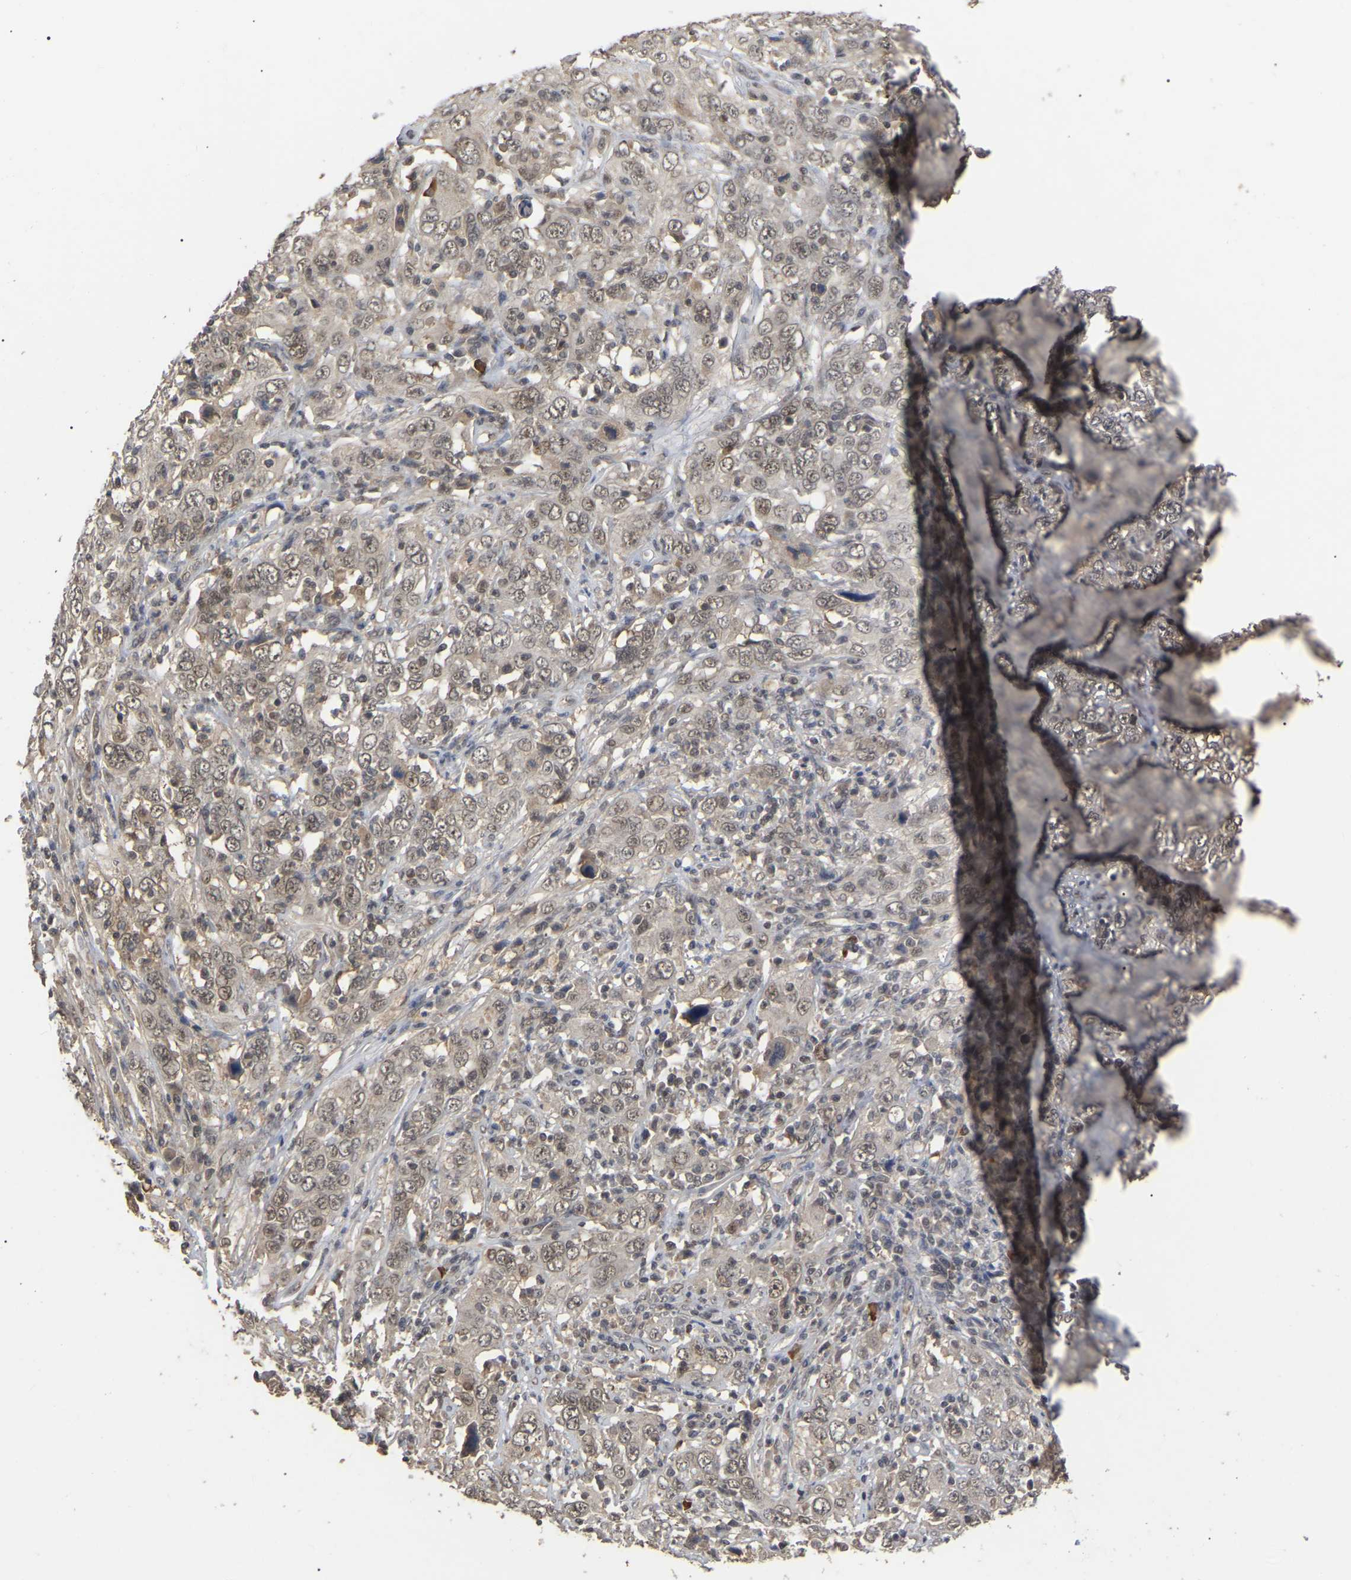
{"staining": {"intensity": "weak", "quantity": ">75%", "location": "nuclear"}, "tissue": "cervical cancer", "cell_type": "Tumor cells", "image_type": "cancer", "snomed": [{"axis": "morphology", "description": "Squamous cell carcinoma, NOS"}, {"axis": "topography", "description": "Cervix"}], "caption": "Protein staining of cervical cancer (squamous cell carcinoma) tissue demonstrates weak nuclear positivity in about >75% of tumor cells.", "gene": "JAZF1", "patient": {"sex": "female", "age": 46}}